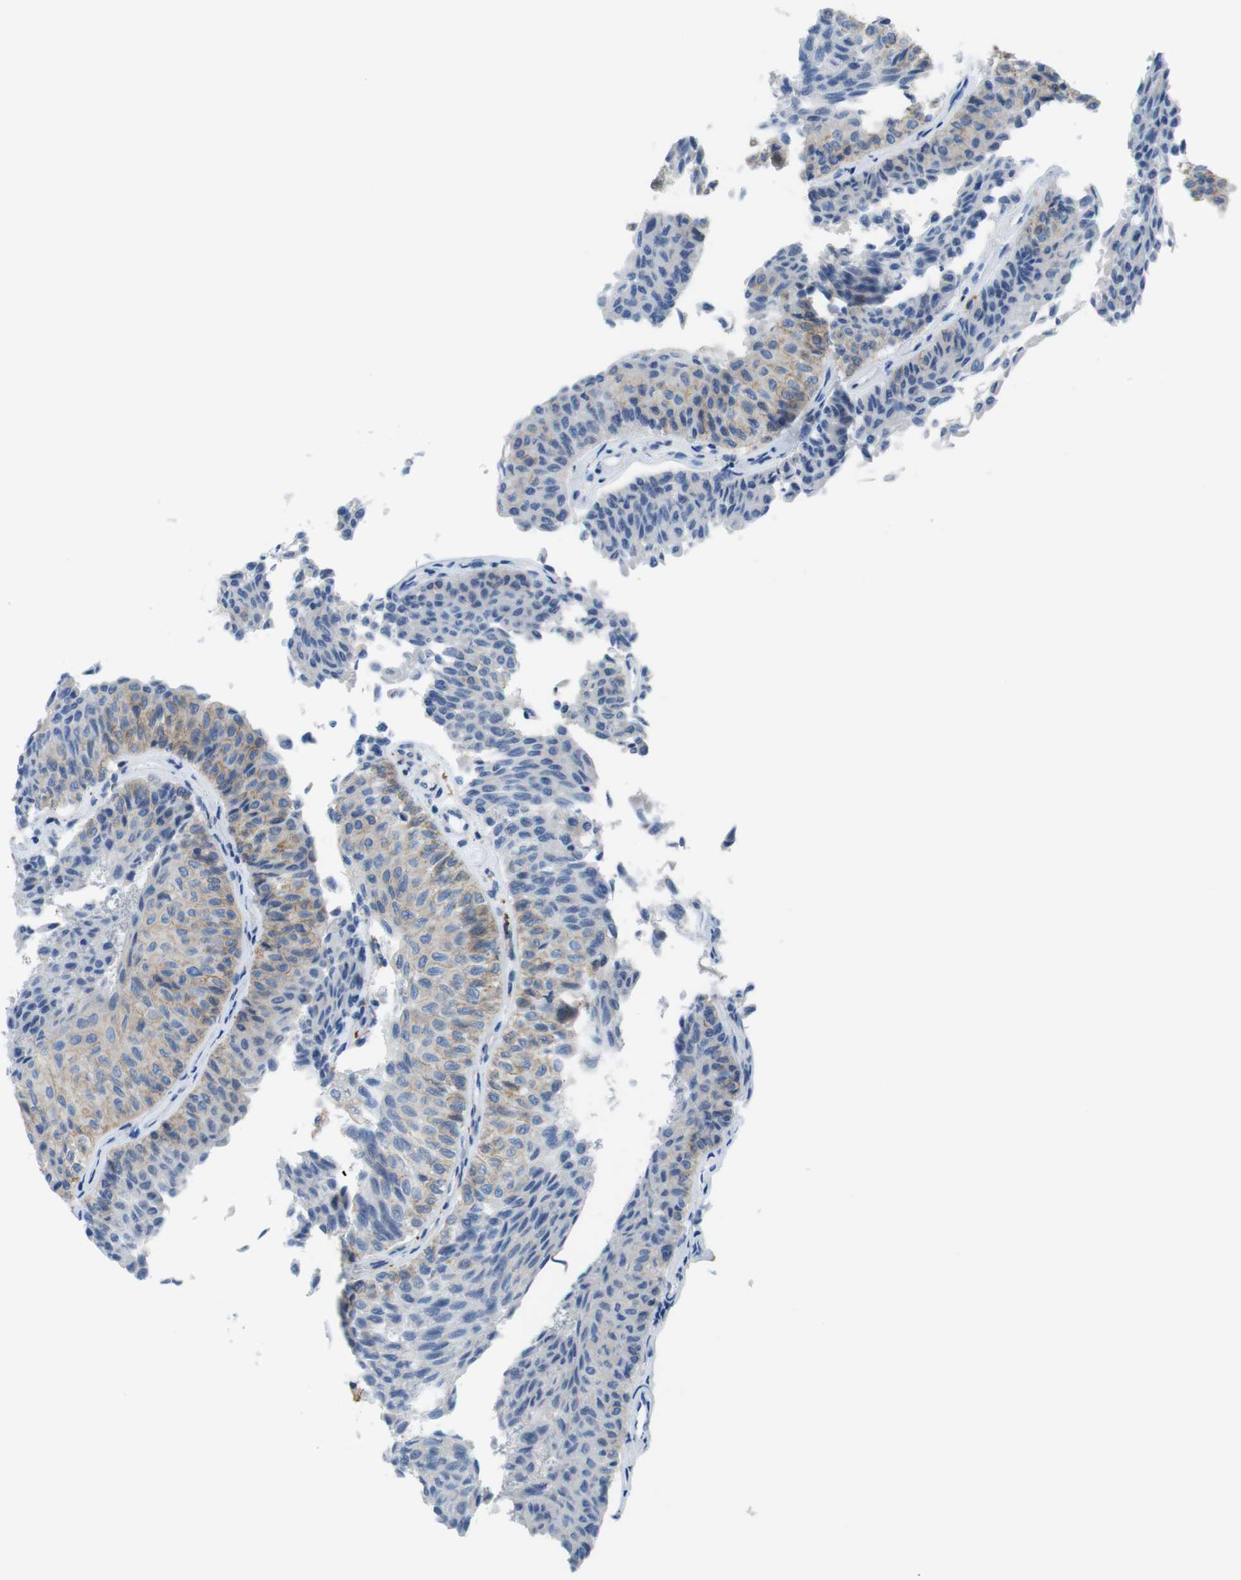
{"staining": {"intensity": "weak", "quantity": "25%-75%", "location": "cytoplasmic/membranous"}, "tissue": "urothelial cancer", "cell_type": "Tumor cells", "image_type": "cancer", "snomed": [{"axis": "morphology", "description": "Urothelial carcinoma, Low grade"}, {"axis": "topography", "description": "Urinary bladder"}], "caption": "A brown stain shows weak cytoplasmic/membranous staining of a protein in urothelial carcinoma (low-grade) tumor cells.", "gene": "CLMN", "patient": {"sex": "male", "age": 78}}